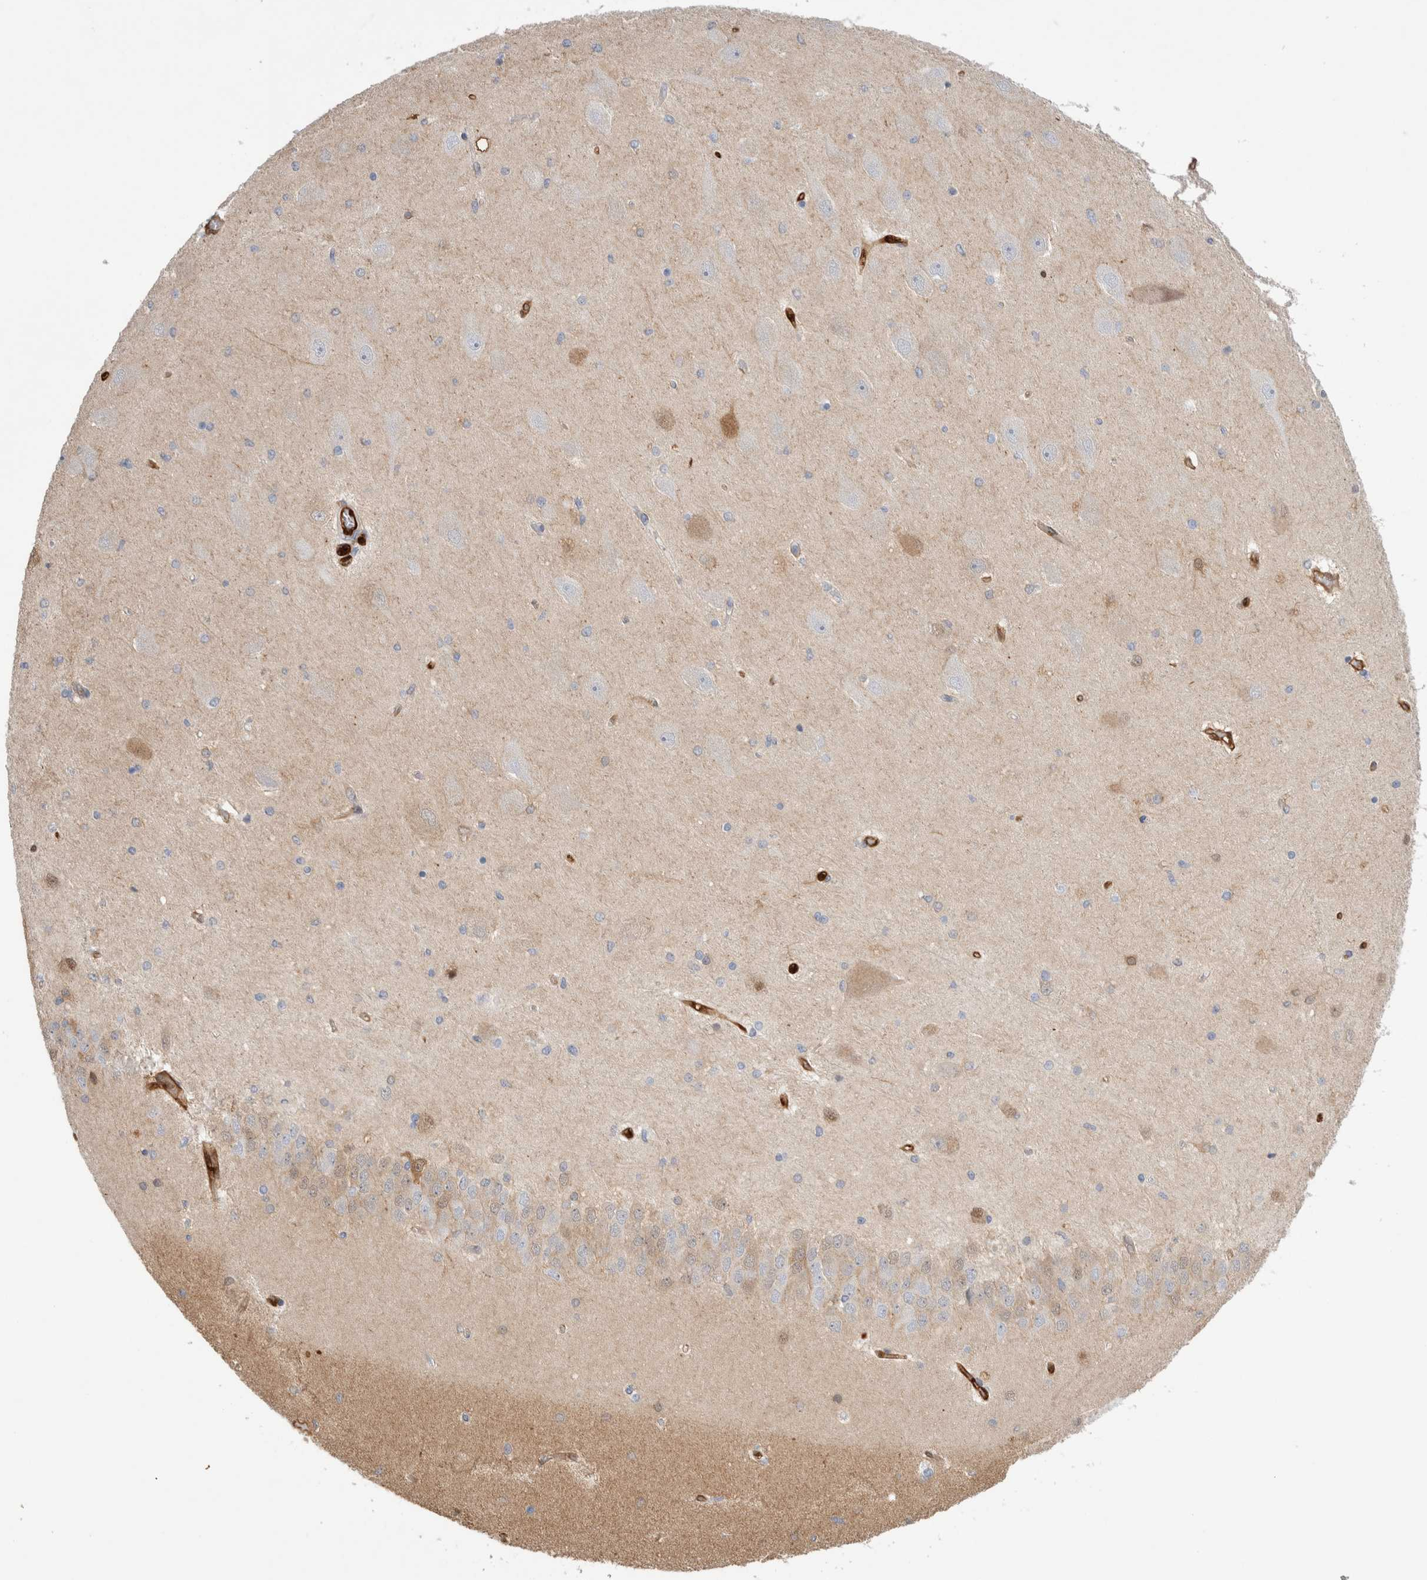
{"staining": {"intensity": "negative", "quantity": "none", "location": "none"}, "tissue": "hippocampus", "cell_type": "Glial cells", "image_type": "normal", "snomed": [{"axis": "morphology", "description": "Normal tissue, NOS"}, {"axis": "topography", "description": "Hippocampus"}], "caption": "IHC of normal human hippocampus reveals no staining in glial cells. Brightfield microscopy of immunohistochemistry (IHC) stained with DAB (3,3'-diaminobenzidine) (brown) and hematoxylin (blue), captured at high magnification.", "gene": "NAPEPLD", "patient": {"sex": "female", "age": 54}}